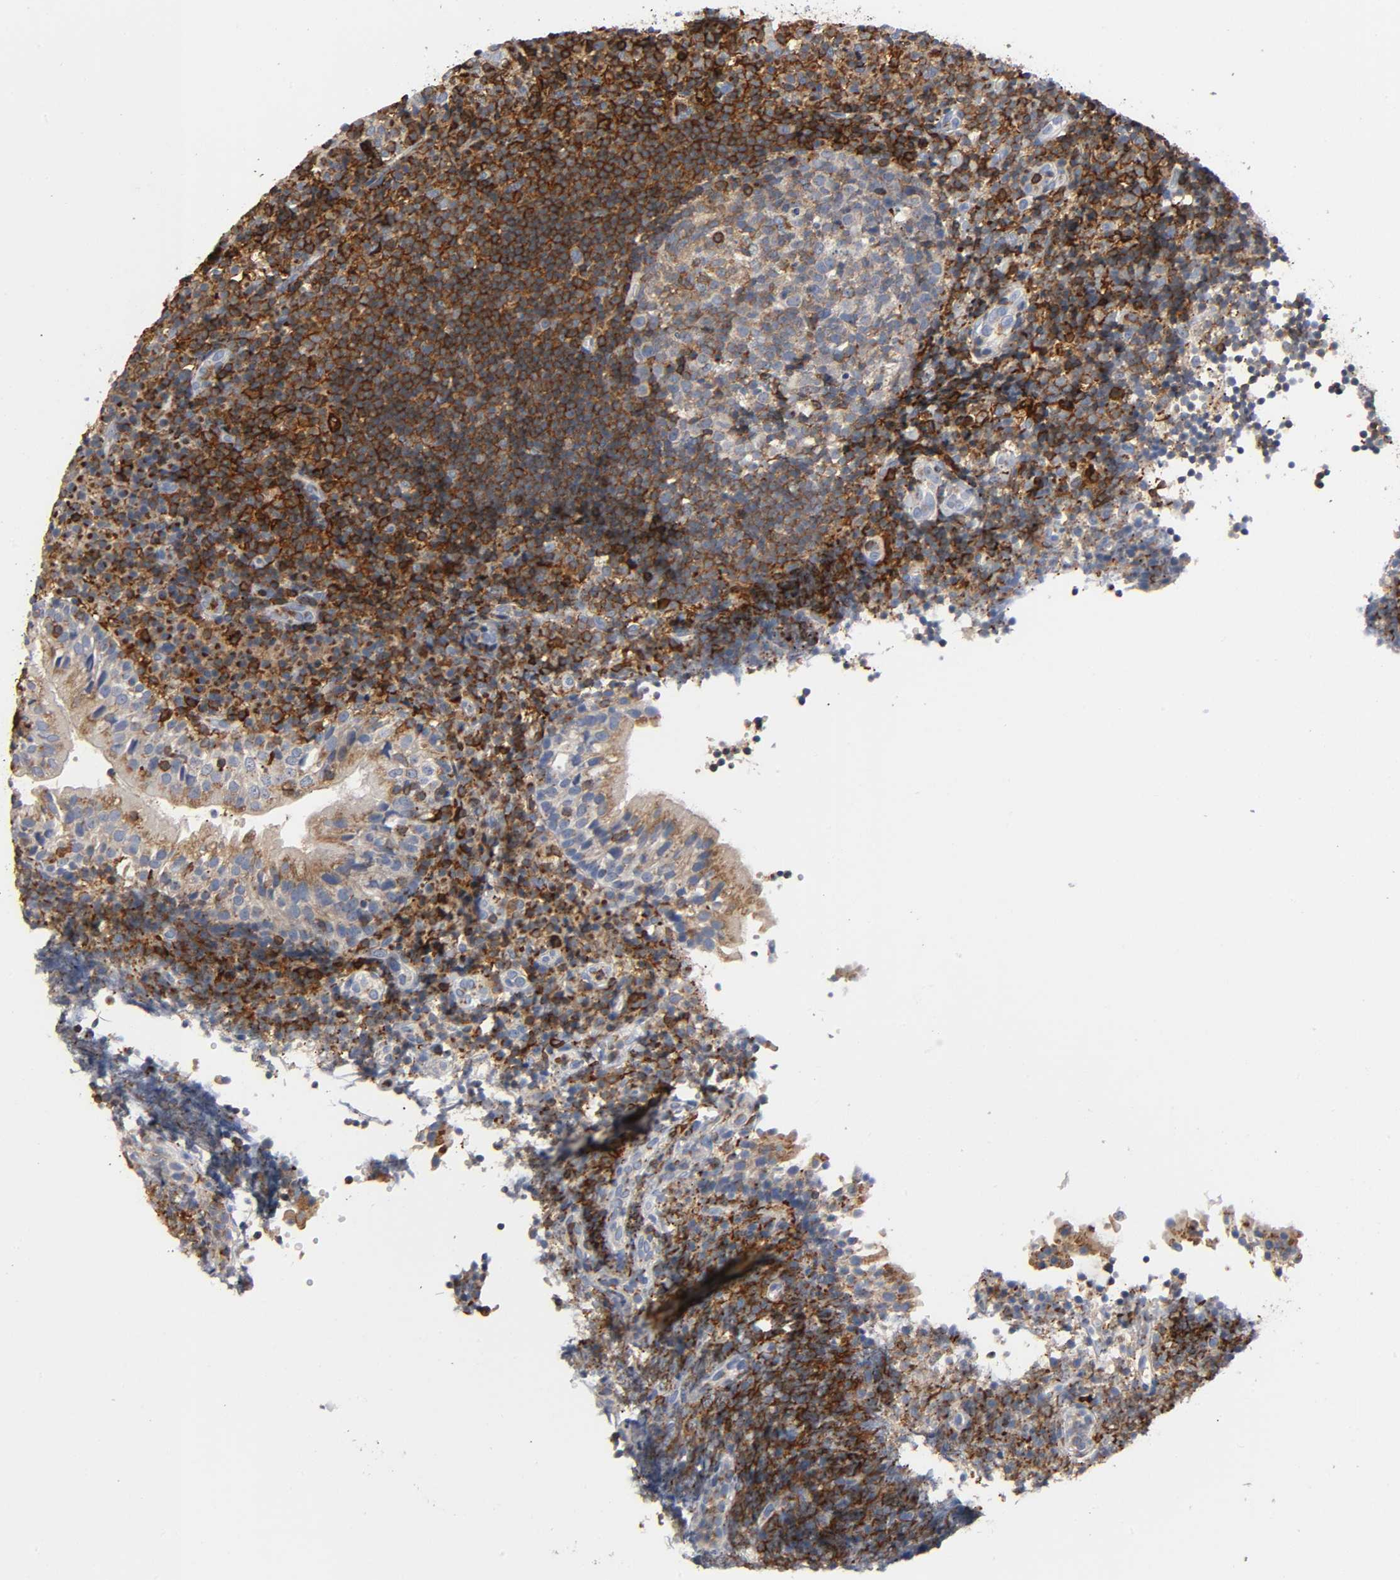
{"staining": {"intensity": "moderate", "quantity": ">75%", "location": "cytoplasmic/membranous"}, "tissue": "tonsil", "cell_type": "Germinal center cells", "image_type": "normal", "snomed": [{"axis": "morphology", "description": "Normal tissue, NOS"}, {"axis": "topography", "description": "Tonsil"}], "caption": "Tonsil was stained to show a protein in brown. There is medium levels of moderate cytoplasmic/membranous expression in approximately >75% of germinal center cells.", "gene": "CAPN10", "patient": {"sex": "female", "age": 40}}